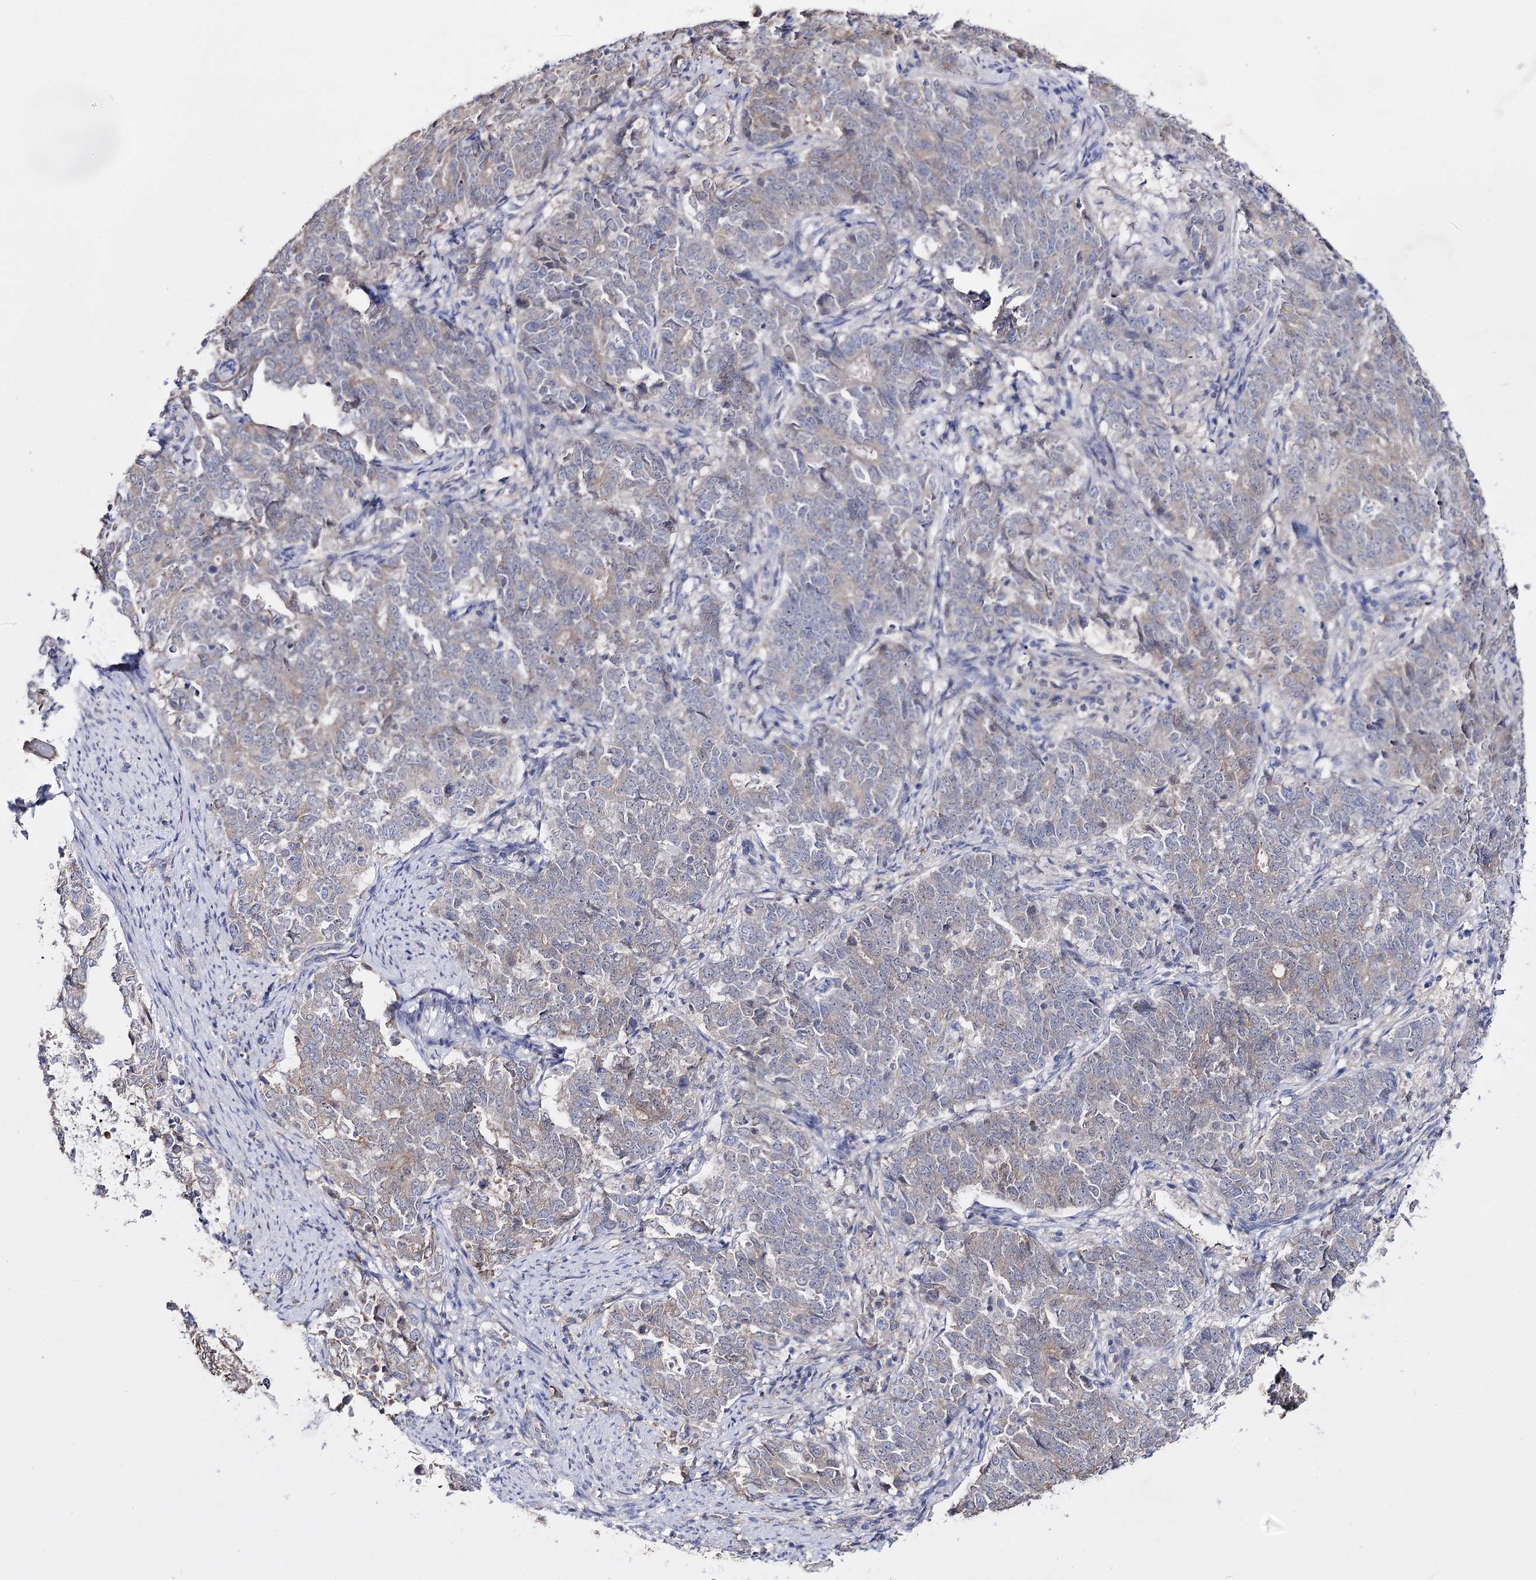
{"staining": {"intensity": "weak", "quantity": "<25%", "location": "cytoplasmic/membranous"}, "tissue": "endometrial cancer", "cell_type": "Tumor cells", "image_type": "cancer", "snomed": [{"axis": "morphology", "description": "Adenocarcinoma, NOS"}, {"axis": "topography", "description": "Endometrium"}], "caption": "Immunohistochemical staining of human endometrial adenocarcinoma reveals no significant staining in tumor cells.", "gene": "PTER", "patient": {"sex": "female", "age": 80}}